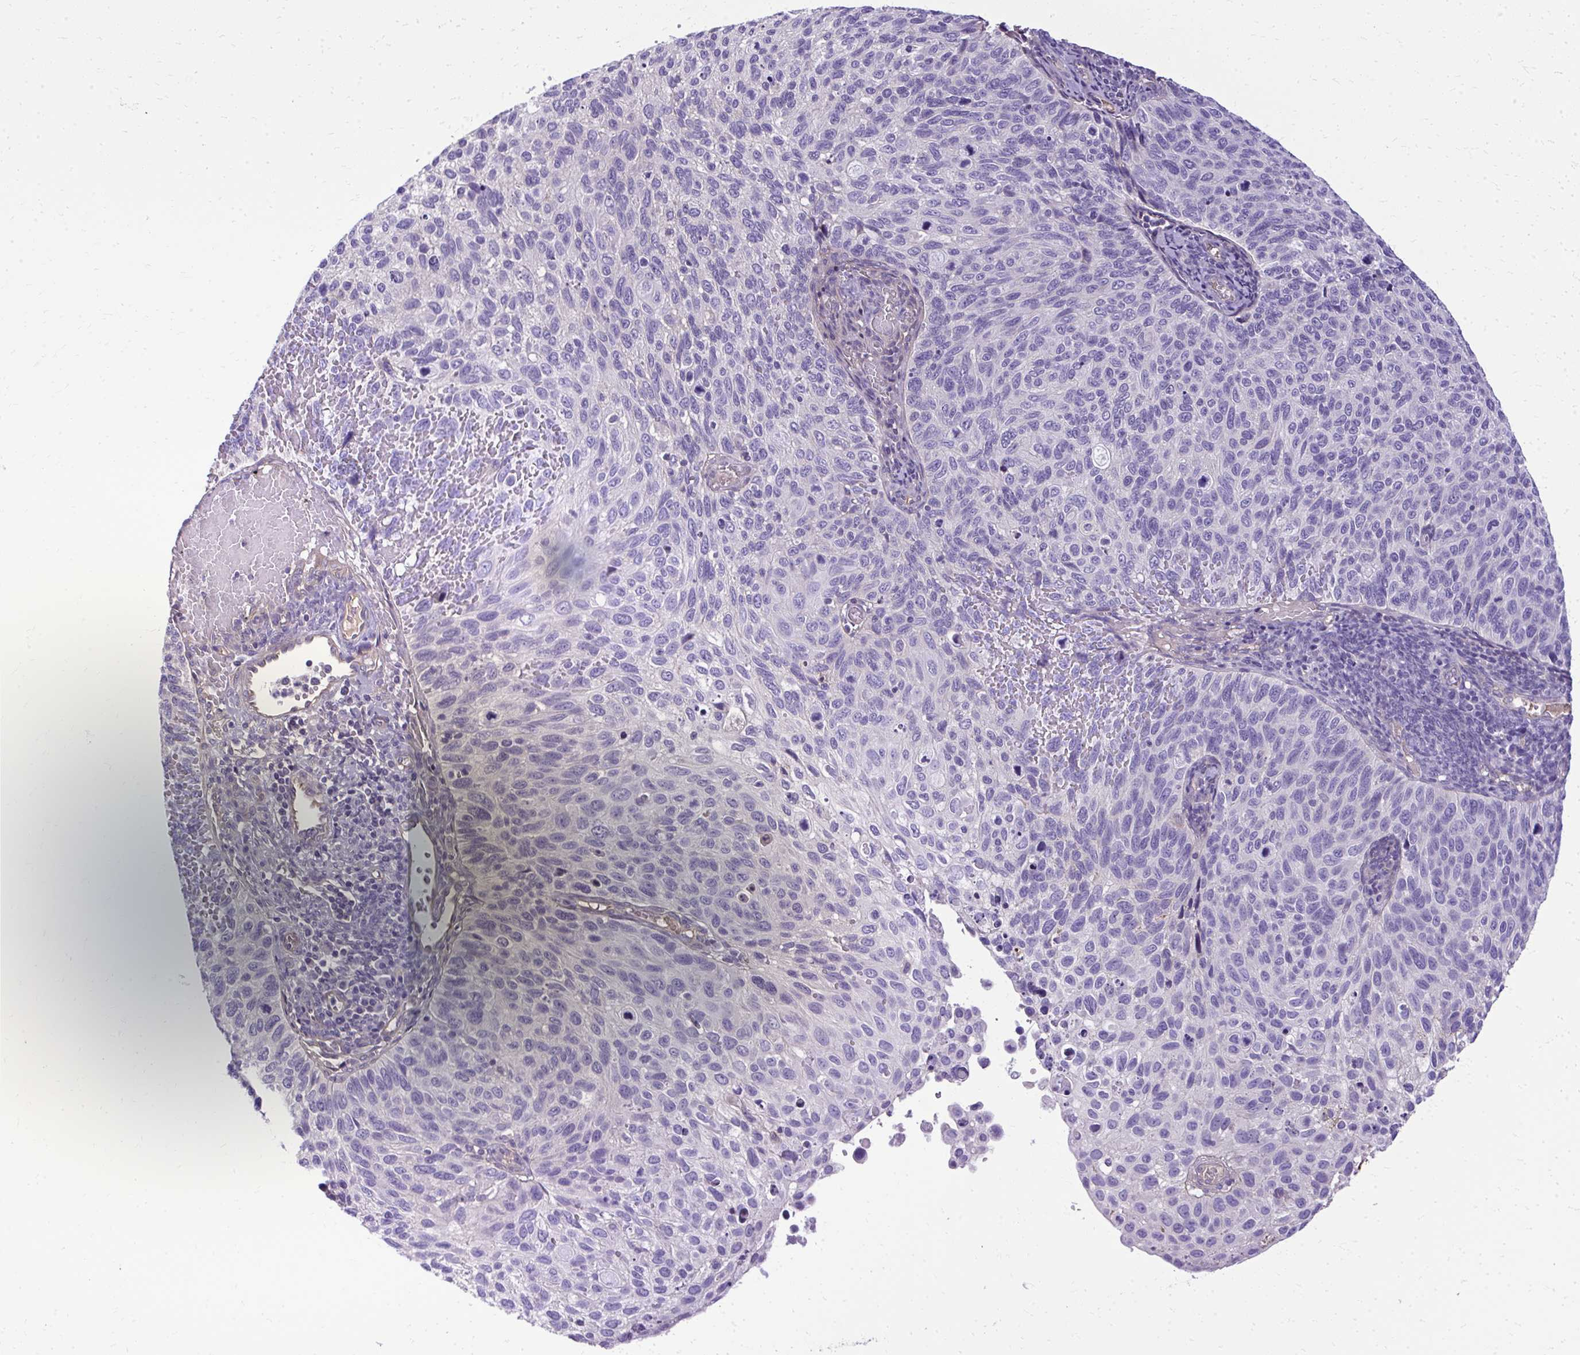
{"staining": {"intensity": "negative", "quantity": "none", "location": "none"}, "tissue": "cervical cancer", "cell_type": "Tumor cells", "image_type": "cancer", "snomed": [{"axis": "morphology", "description": "Squamous cell carcinoma, NOS"}, {"axis": "topography", "description": "Cervix"}], "caption": "DAB immunohistochemical staining of cervical cancer (squamous cell carcinoma) shows no significant positivity in tumor cells.", "gene": "RUNDC3B", "patient": {"sex": "female", "age": 70}}